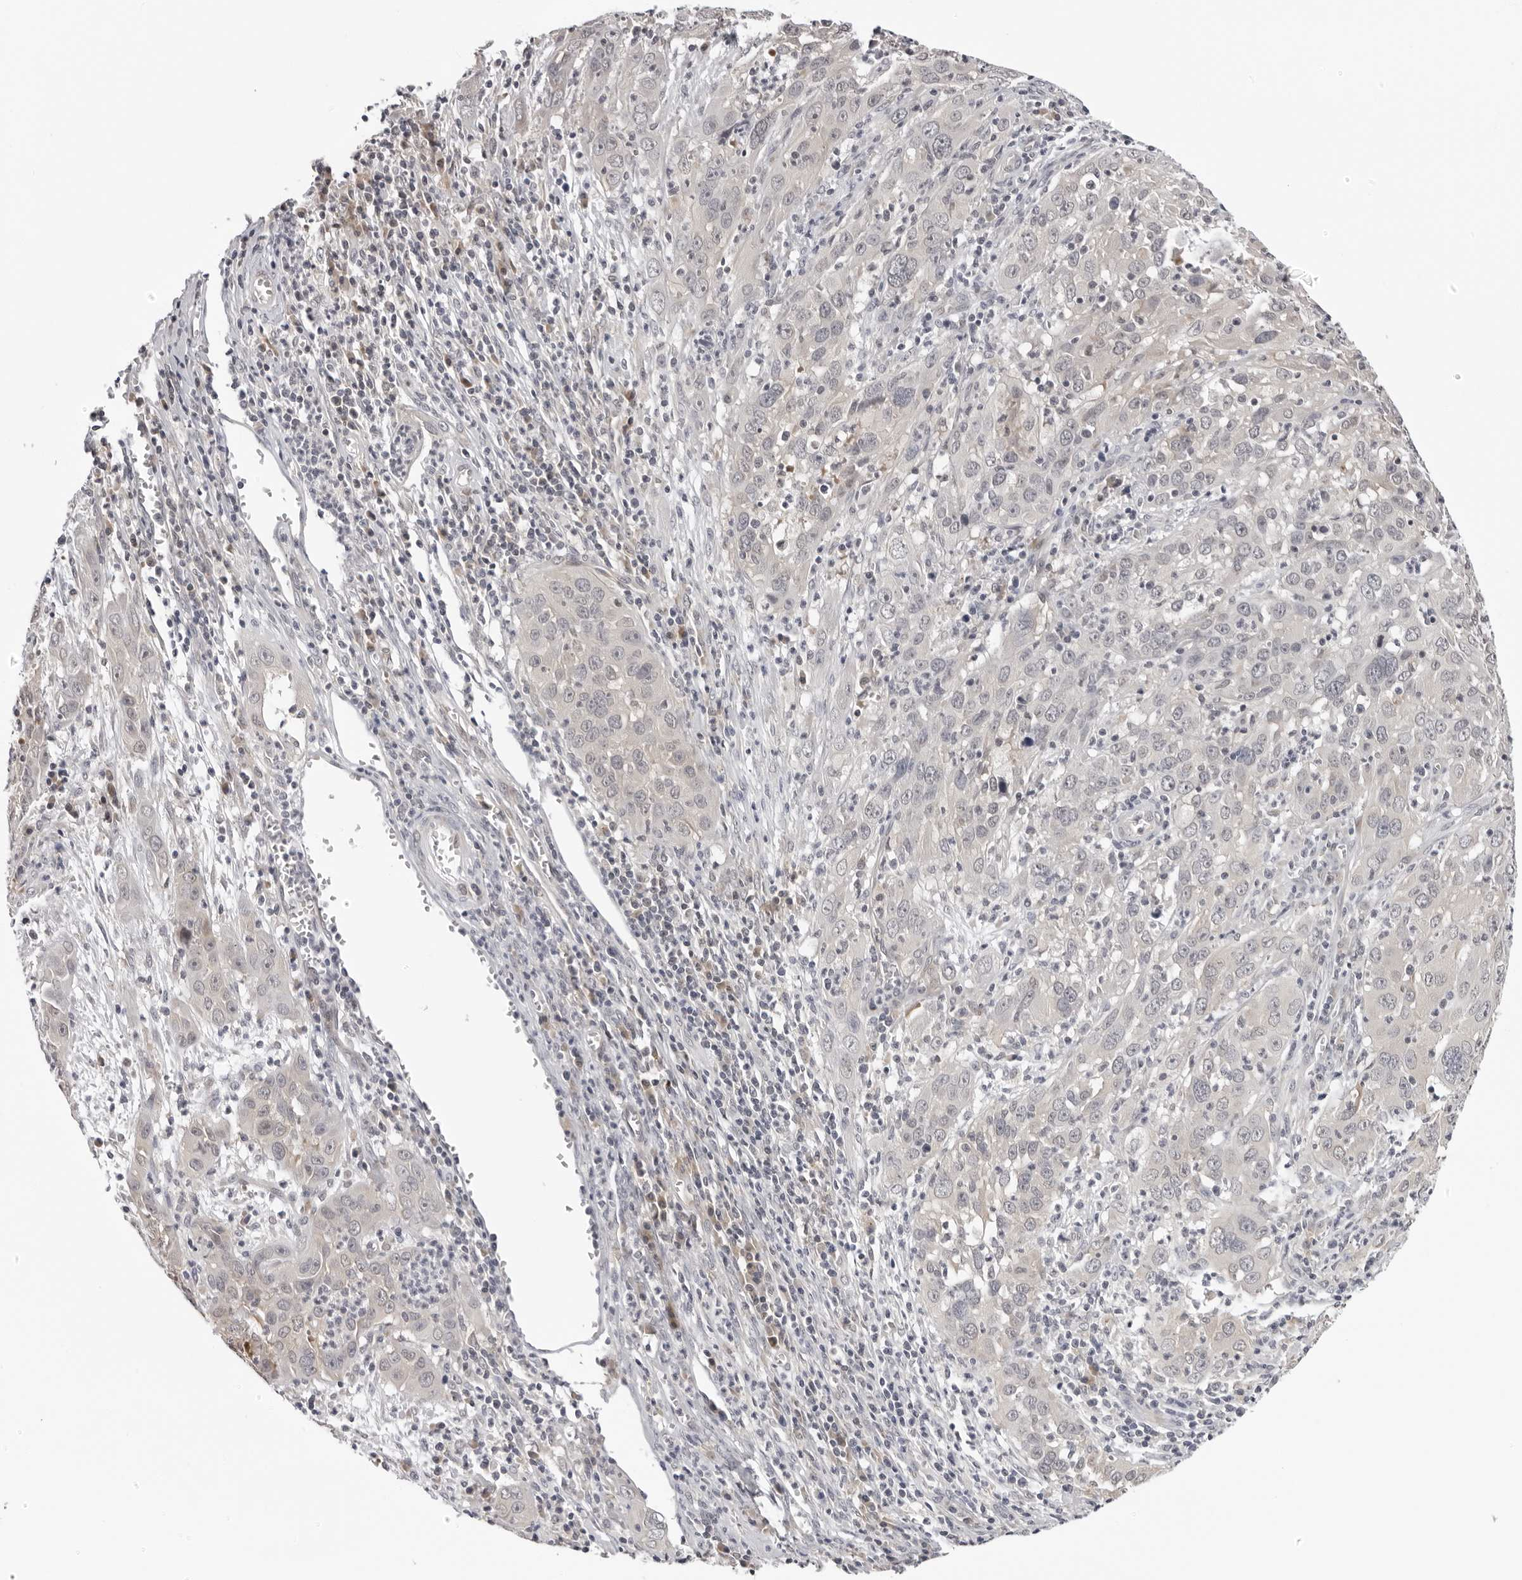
{"staining": {"intensity": "weak", "quantity": "<25%", "location": "cytoplasmic/membranous"}, "tissue": "cervical cancer", "cell_type": "Tumor cells", "image_type": "cancer", "snomed": [{"axis": "morphology", "description": "Squamous cell carcinoma, NOS"}, {"axis": "topography", "description": "Cervix"}], "caption": "High power microscopy image of an IHC histopathology image of cervical cancer, revealing no significant positivity in tumor cells. (DAB immunohistochemistry, high magnification).", "gene": "PRUNE1", "patient": {"sex": "female", "age": 32}}